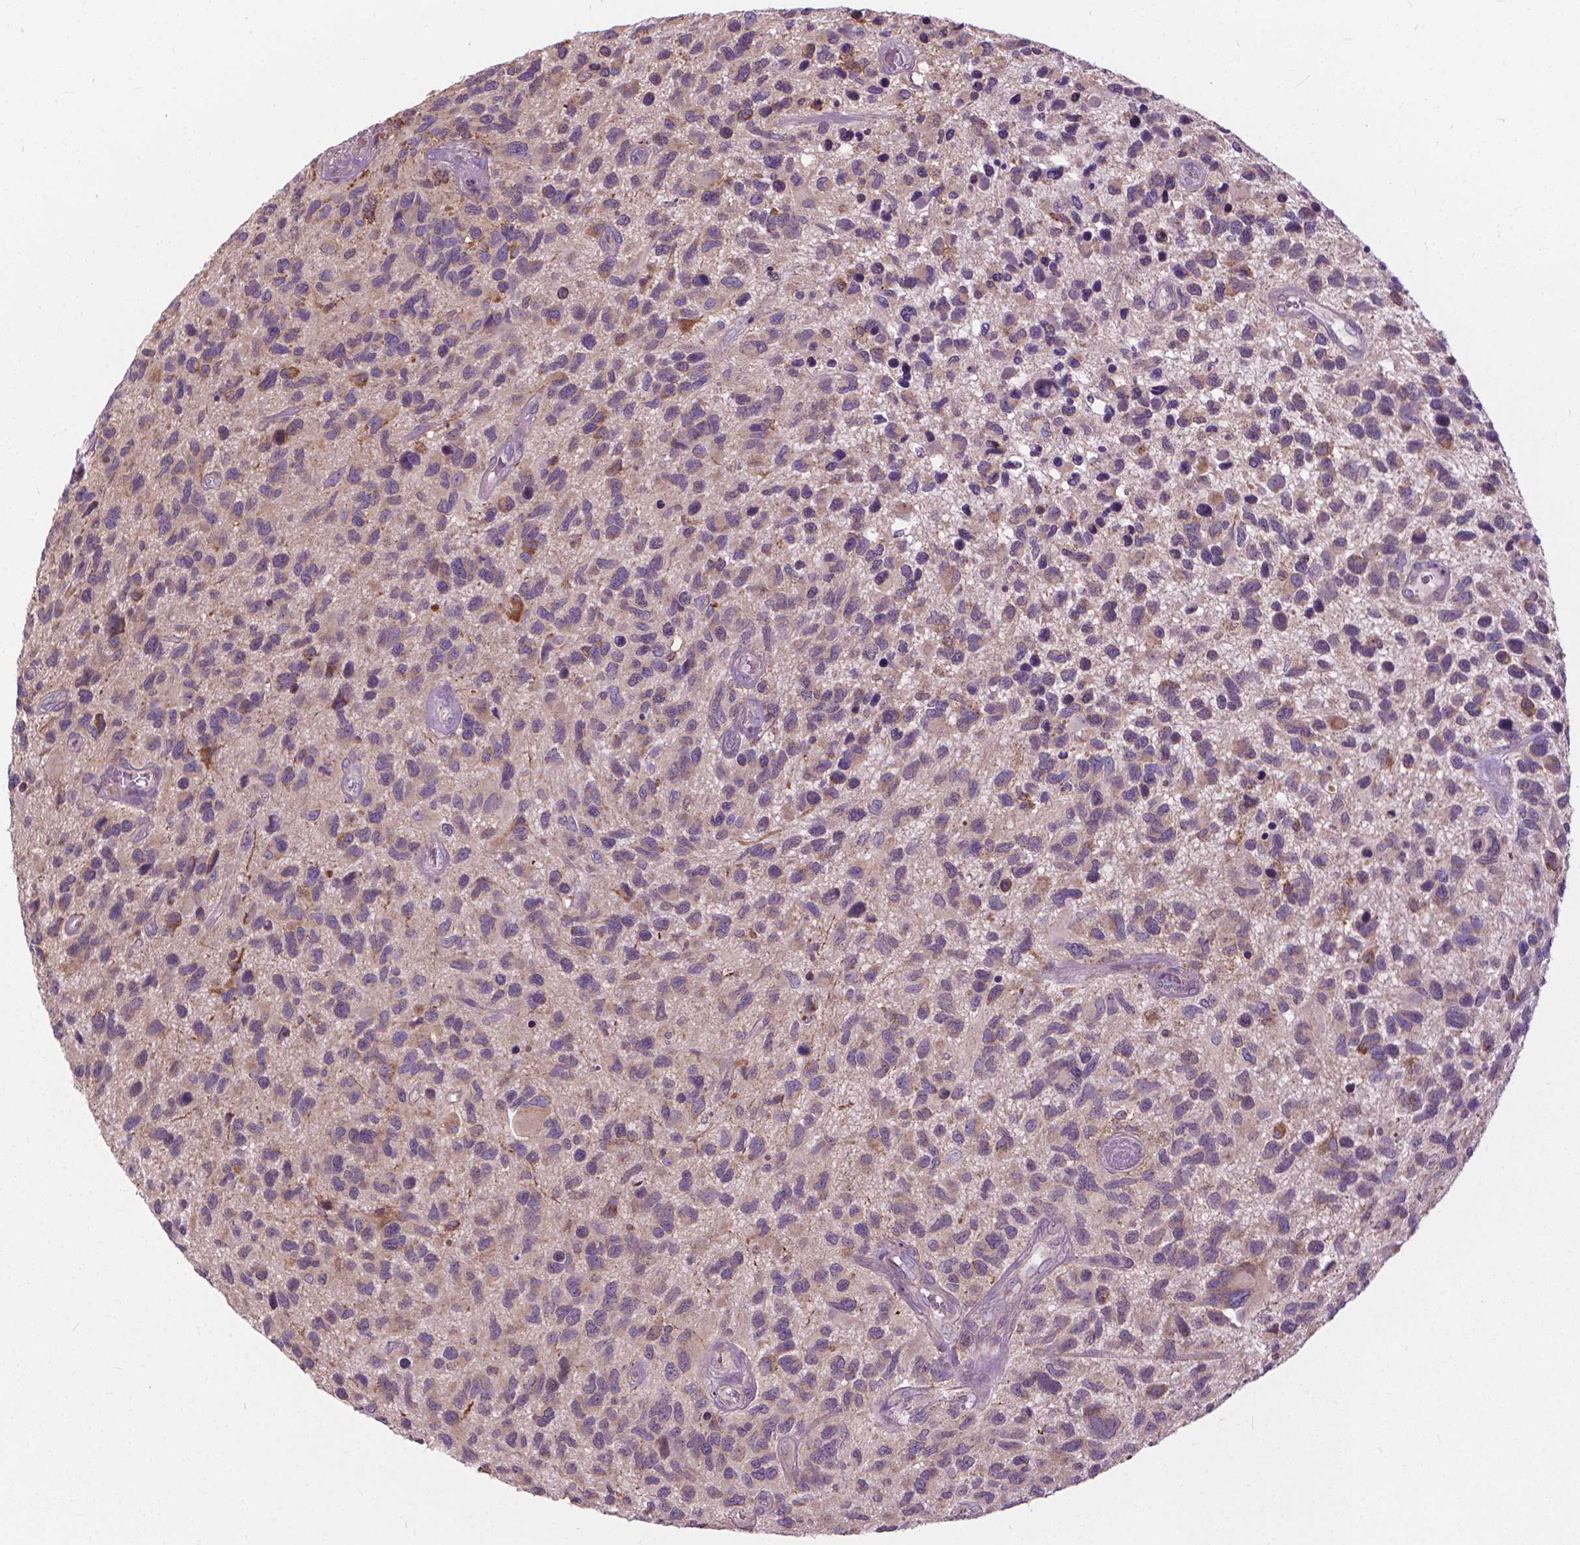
{"staining": {"intensity": "weak", "quantity": "<25%", "location": "cytoplasmic/membranous"}, "tissue": "glioma", "cell_type": "Tumor cells", "image_type": "cancer", "snomed": [{"axis": "morphology", "description": "Glioma, malignant, NOS"}, {"axis": "morphology", "description": "Glioma, malignant, High grade"}, {"axis": "topography", "description": "Brain"}], "caption": "This is an immunohistochemistry (IHC) photomicrograph of human malignant glioma (high-grade). There is no expression in tumor cells.", "gene": "NUDT1", "patient": {"sex": "female", "age": 71}}